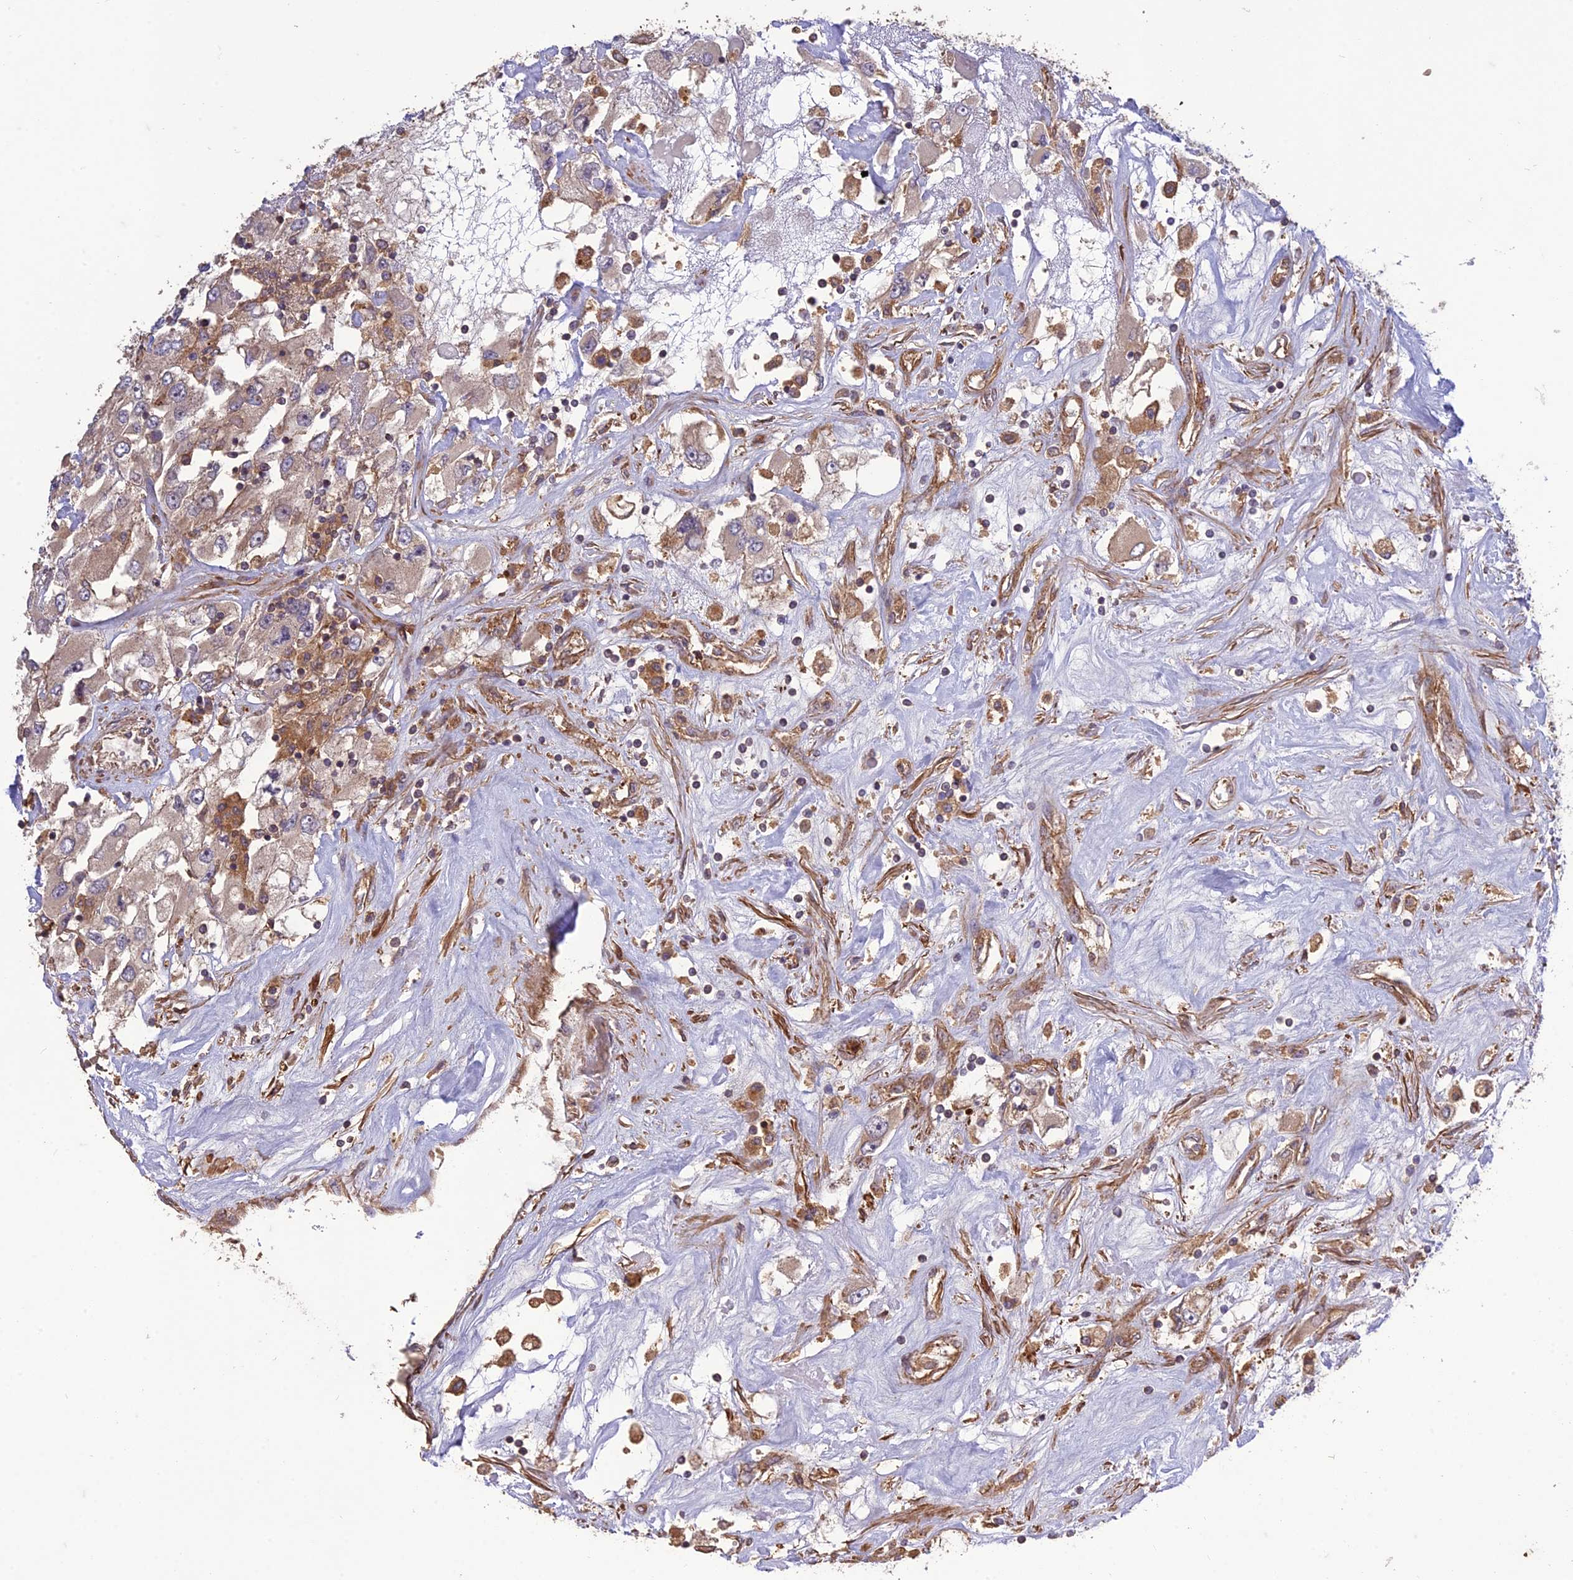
{"staining": {"intensity": "weak", "quantity": ">75%", "location": "cytoplasmic/membranous"}, "tissue": "renal cancer", "cell_type": "Tumor cells", "image_type": "cancer", "snomed": [{"axis": "morphology", "description": "Adenocarcinoma, NOS"}, {"axis": "topography", "description": "Kidney"}], "caption": "Immunohistochemistry micrograph of neoplastic tissue: renal cancer stained using immunohistochemistry (IHC) shows low levels of weak protein expression localized specifically in the cytoplasmic/membranous of tumor cells, appearing as a cytoplasmic/membranous brown color.", "gene": "TMEM131L", "patient": {"sex": "female", "age": 52}}